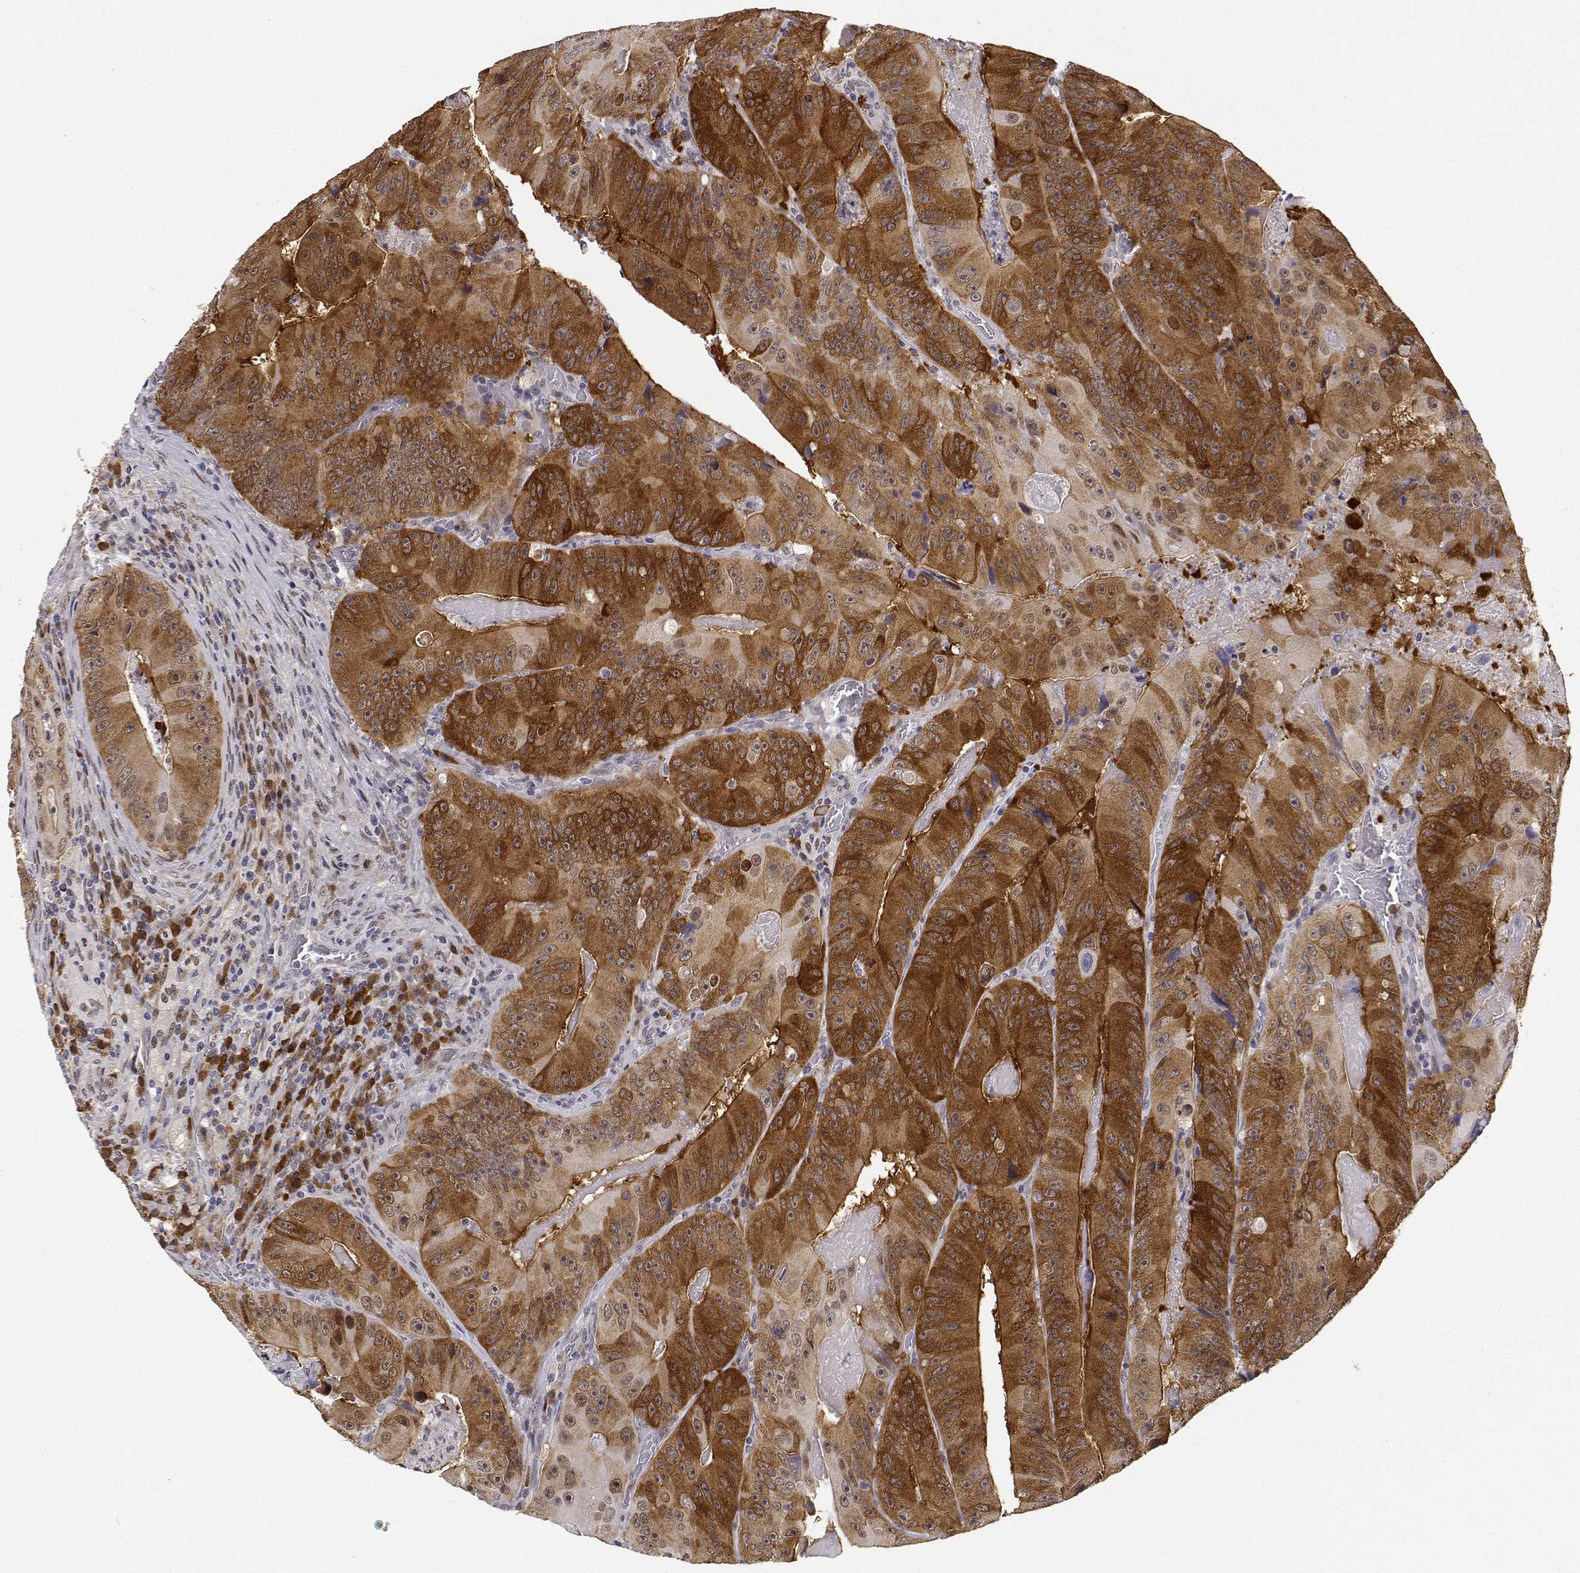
{"staining": {"intensity": "strong", "quantity": ">75%", "location": "cytoplasmic/membranous,nuclear"}, "tissue": "colorectal cancer", "cell_type": "Tumor cells", "image_type": "cancer", "snomed": [{"axis": "morphology", "description": "Adenocarcinoma, NOS"}, {"axis": "topography", "description": "Colon"}], "caption": "Strong cytoplasmic/membranous and nuclear positivity is seen in approximately >75% of tumor cells in colorectal adenocarcinoma. The protein of interest is stained brown, and the nuclei are stained in blue (DAB (3,3'-diaminobenzidine) IHC with brightfield microscopy, high magnification).", "gene": "PHGDH", "patient": {"sex": "female", "age": 86}}